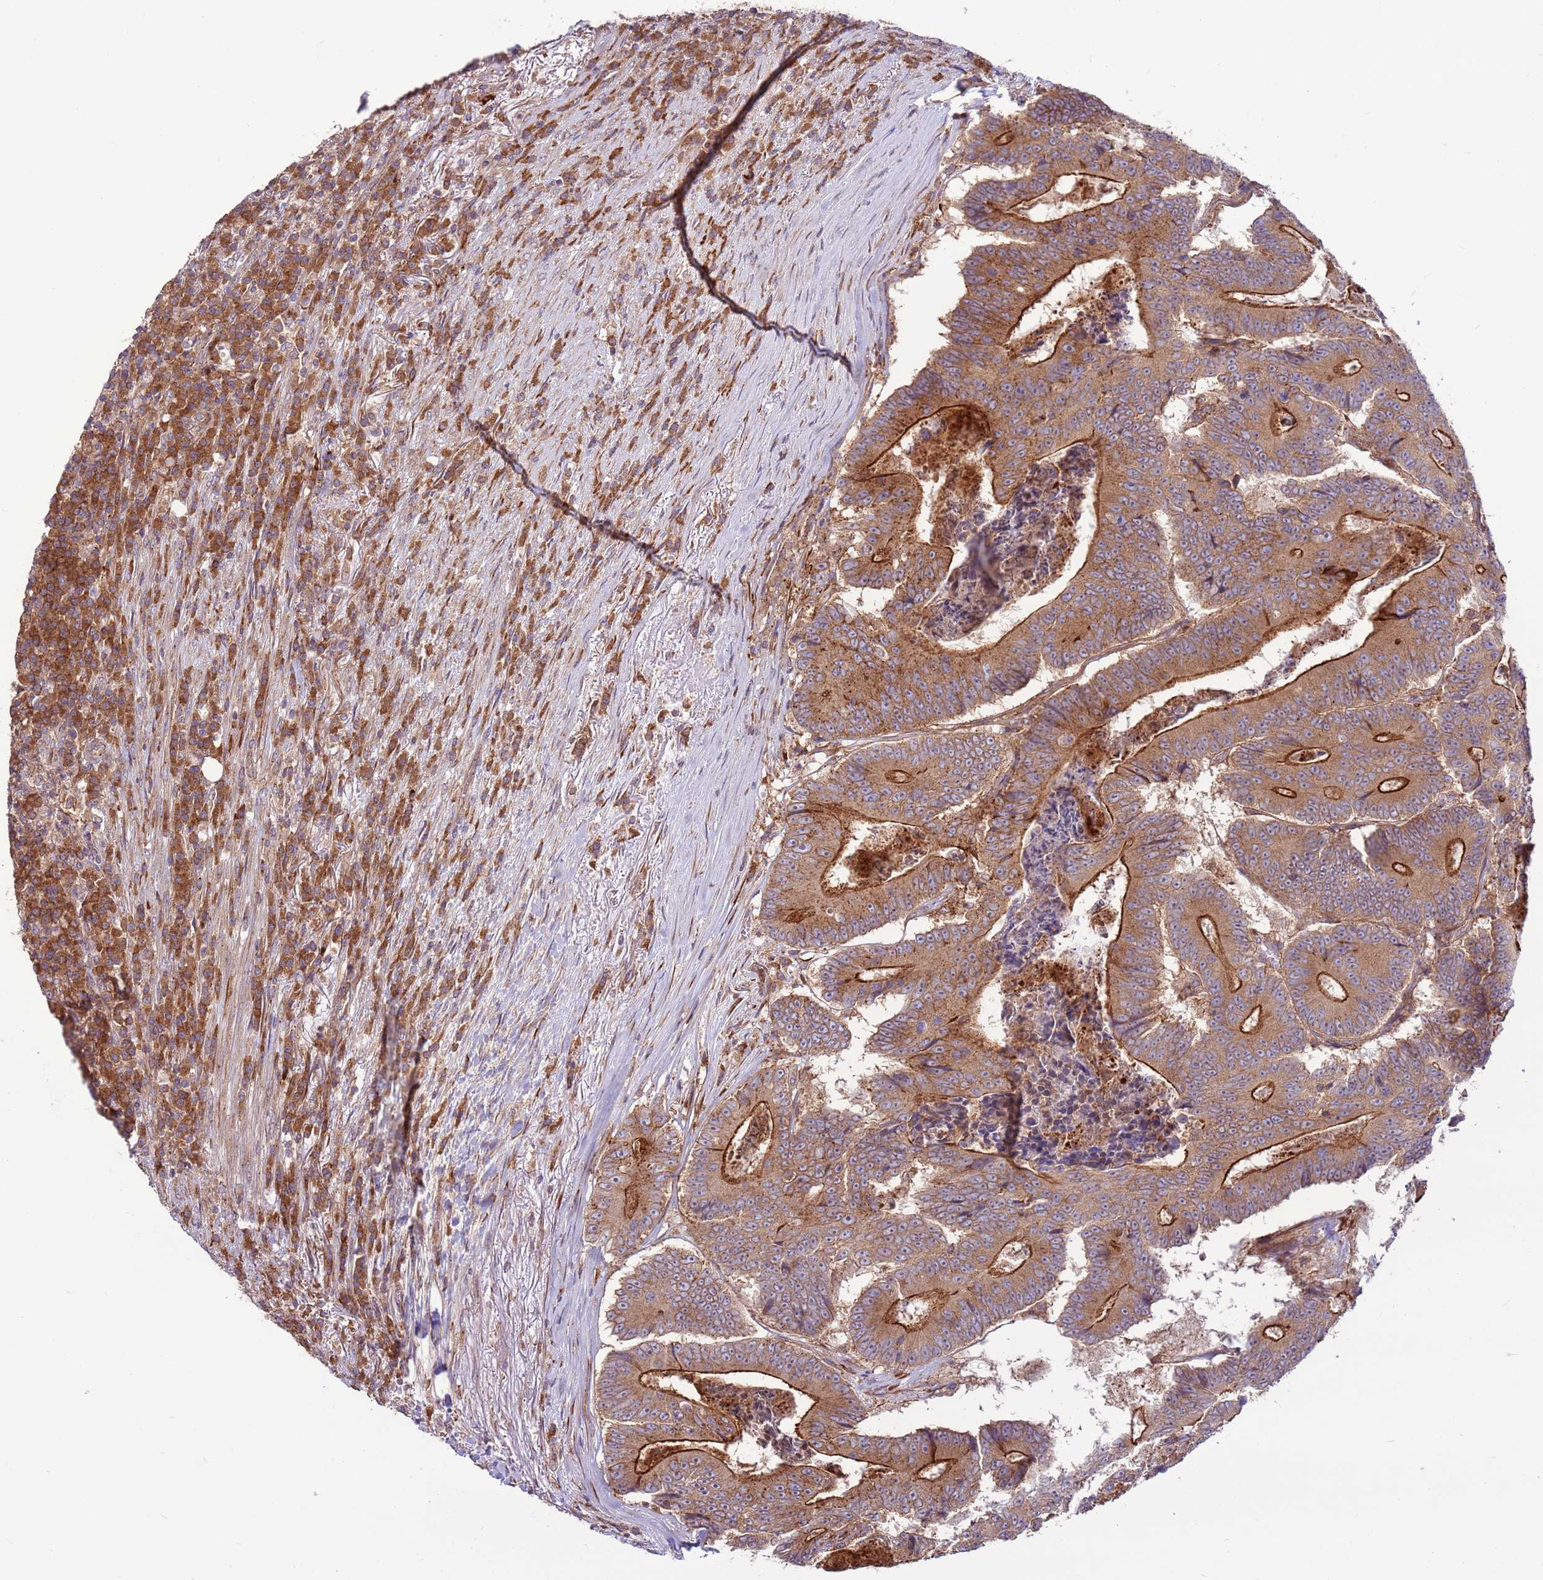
{"staining": {"intensity": "strong", "quantity": ">75%", "location": "cytoplasmic/membranous"}, "tissue": "colorectal cancer", "cell_type": "Tumor cells", "image_type": "cancer", "snomed": [{"axis": "morphology", "description": "Adenocarcinoma, NOS"}, {"axis": "topography", "description": "Colon"}], "caption": "The micrograph shows immunohistochemical staining of colorectal cancer (adenocarcinoma). There is strong cytoplasmic/membranous positivity is present in about >75% of tumor cells.", "gene": "DDX19B", "patient": {"sex": "male", "age": 83}}